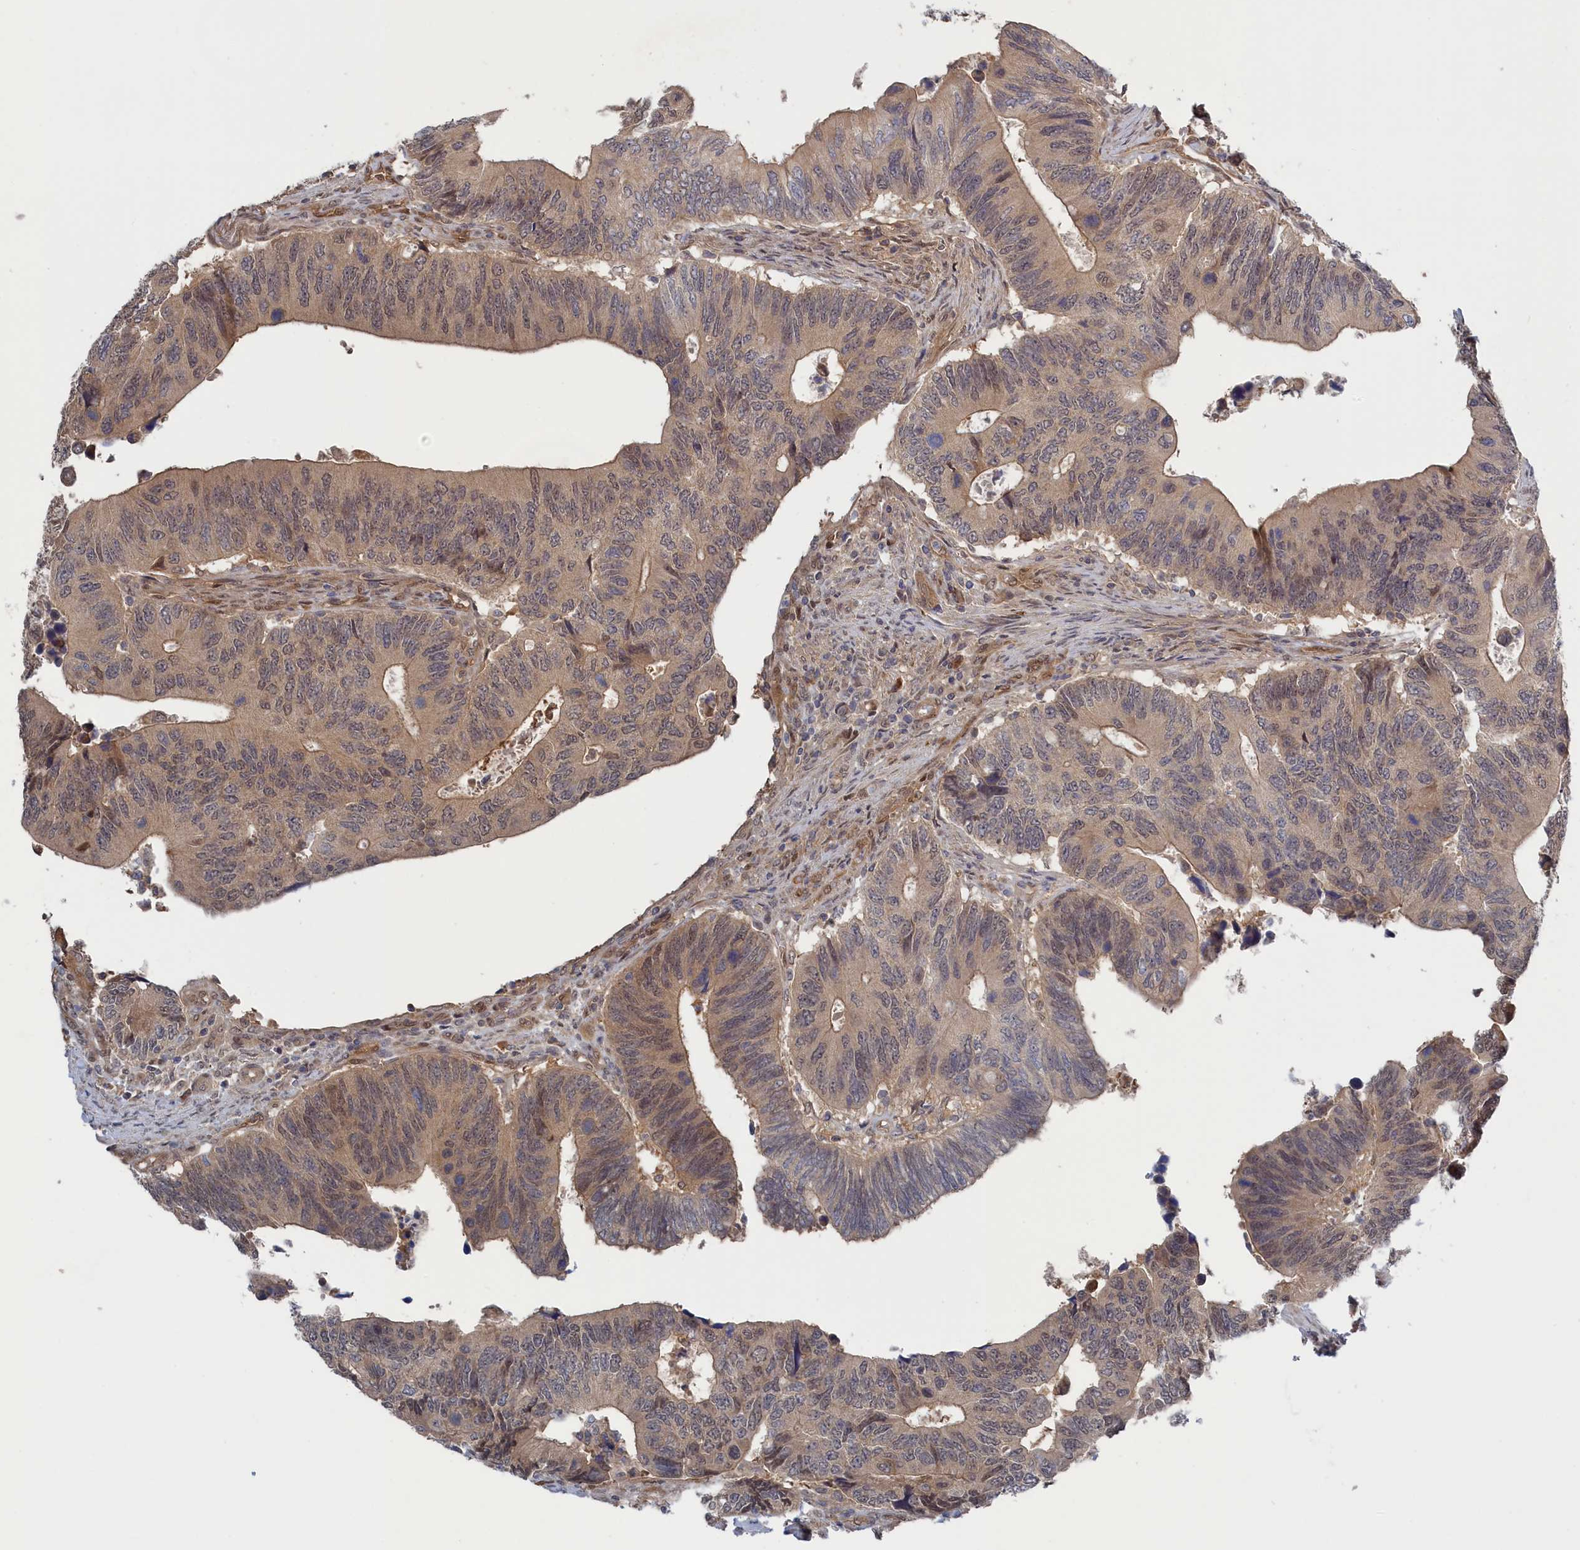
{"staining": {"intensity": "weak", "quantity": "25%-75%", "location": "cytoplasmic/membranous,nuclear"}, "tissue": "colorectal cancer", "cell_type": "Tumor cells", "image_type": "cancer", "snomed": [{"axis": "morphology", "description": "Adenocarcinoma, NOS"}, {"axis": "topography", "description": "Colon"}], "caption": "Tumor cells reveal low levels of weak cytoplasmic/membranous and nuclear staining in approximately 25%-75% of cells in human colorectal adenocarcinoma.", "gene": "IRGQ", "patient": {"sex": "male", "age": 87}}